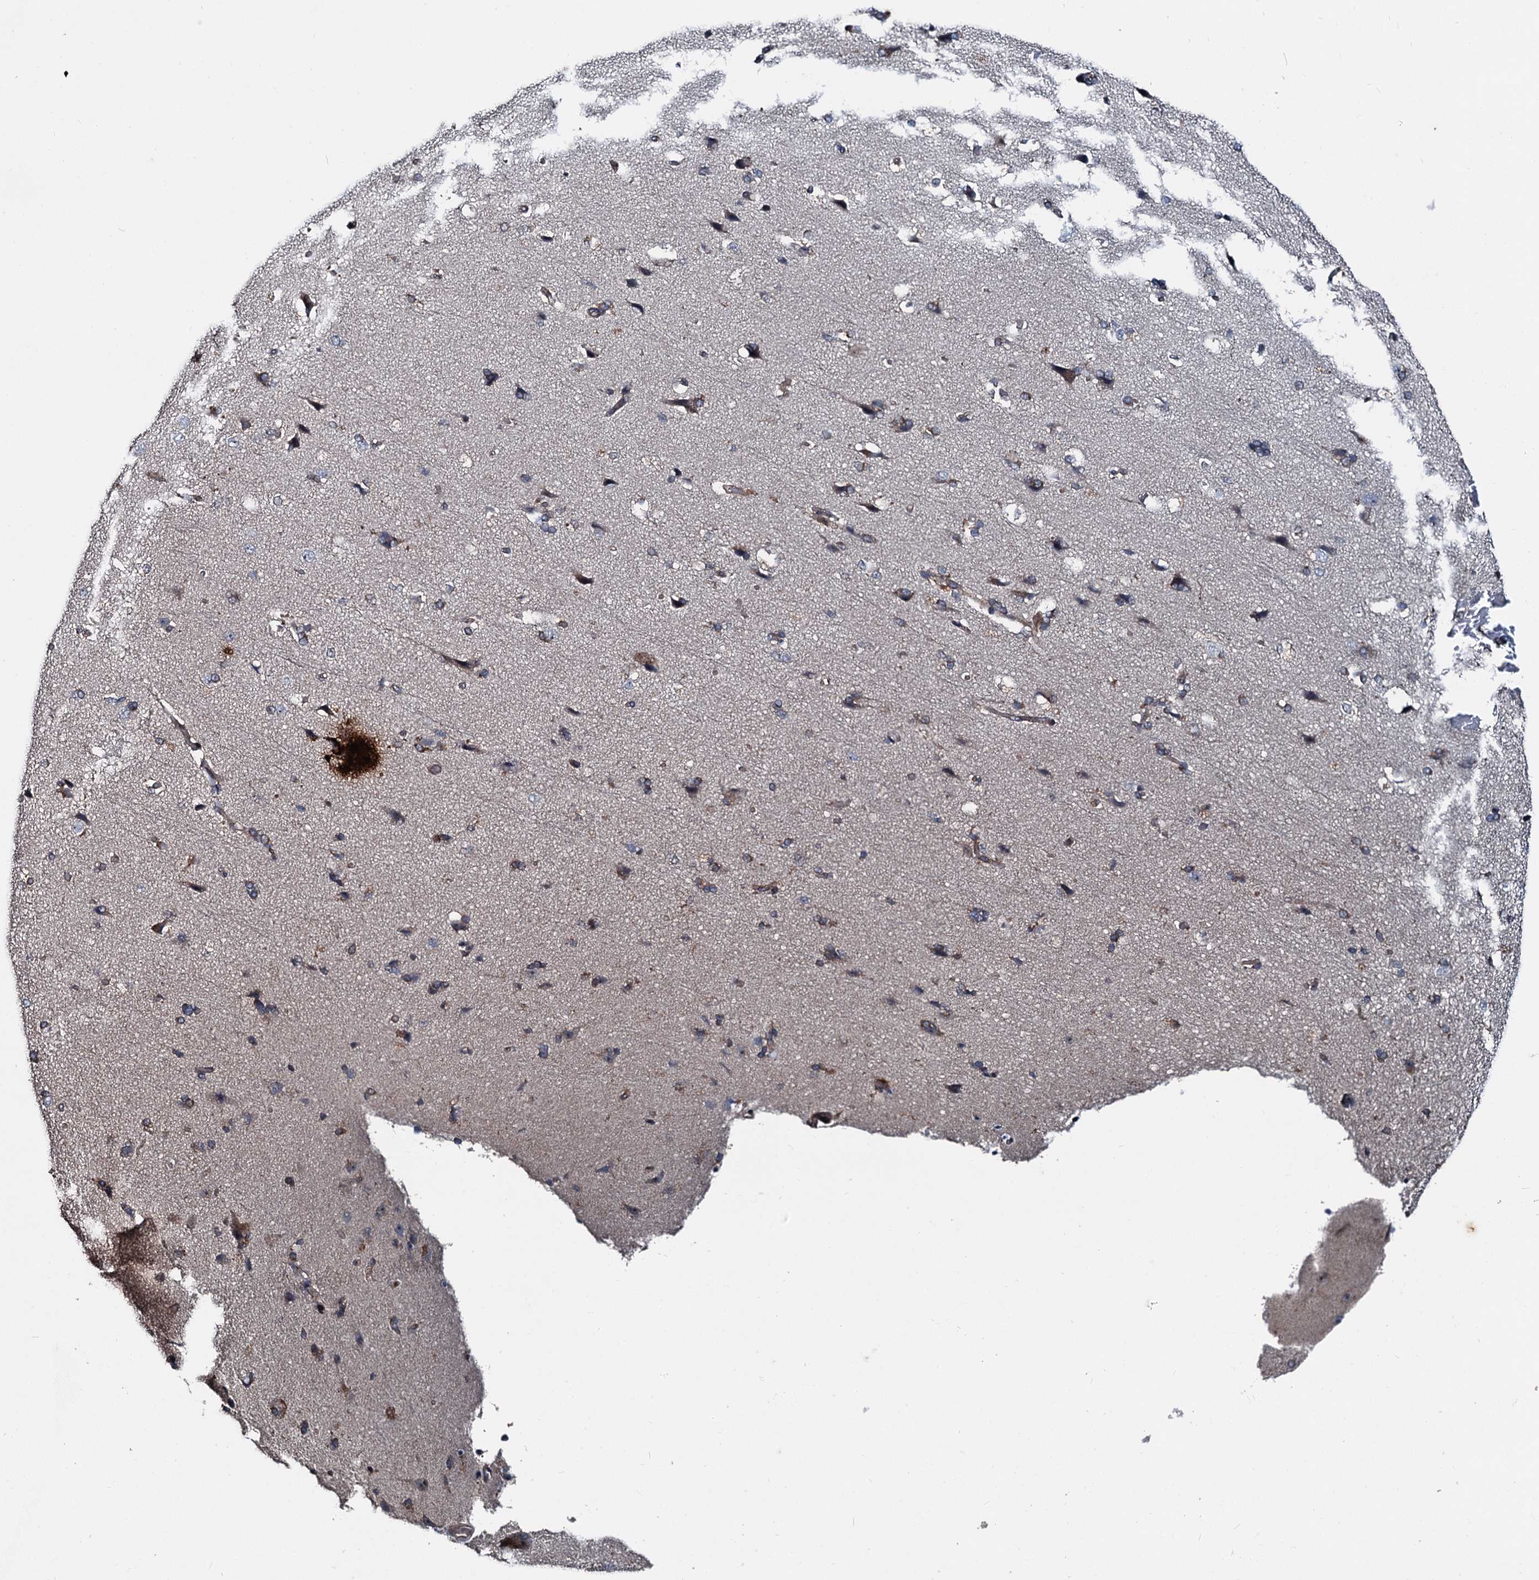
{"staining": {"intensity": "moderate", "quantity": ">75%", "location": "cytoplasmic/membranous"}, "tissue": "cerebral cortex", "cell_type": "Endothelial cells", "image_type": "normal", "snomed": [{"axis": "morphology", "description": "Normal tissue, NOS"}, {"axis": "topography", "description": "Cerebral cortex"}], "caption": "Immunohistochemical staining of benign cerebral cortex displays medium levels of moderate cytoplasmic/membranous expression in about >75% of endothelial cells.", "gene": "DDIAS", "patient": {"sex": "male", "age": 62}}